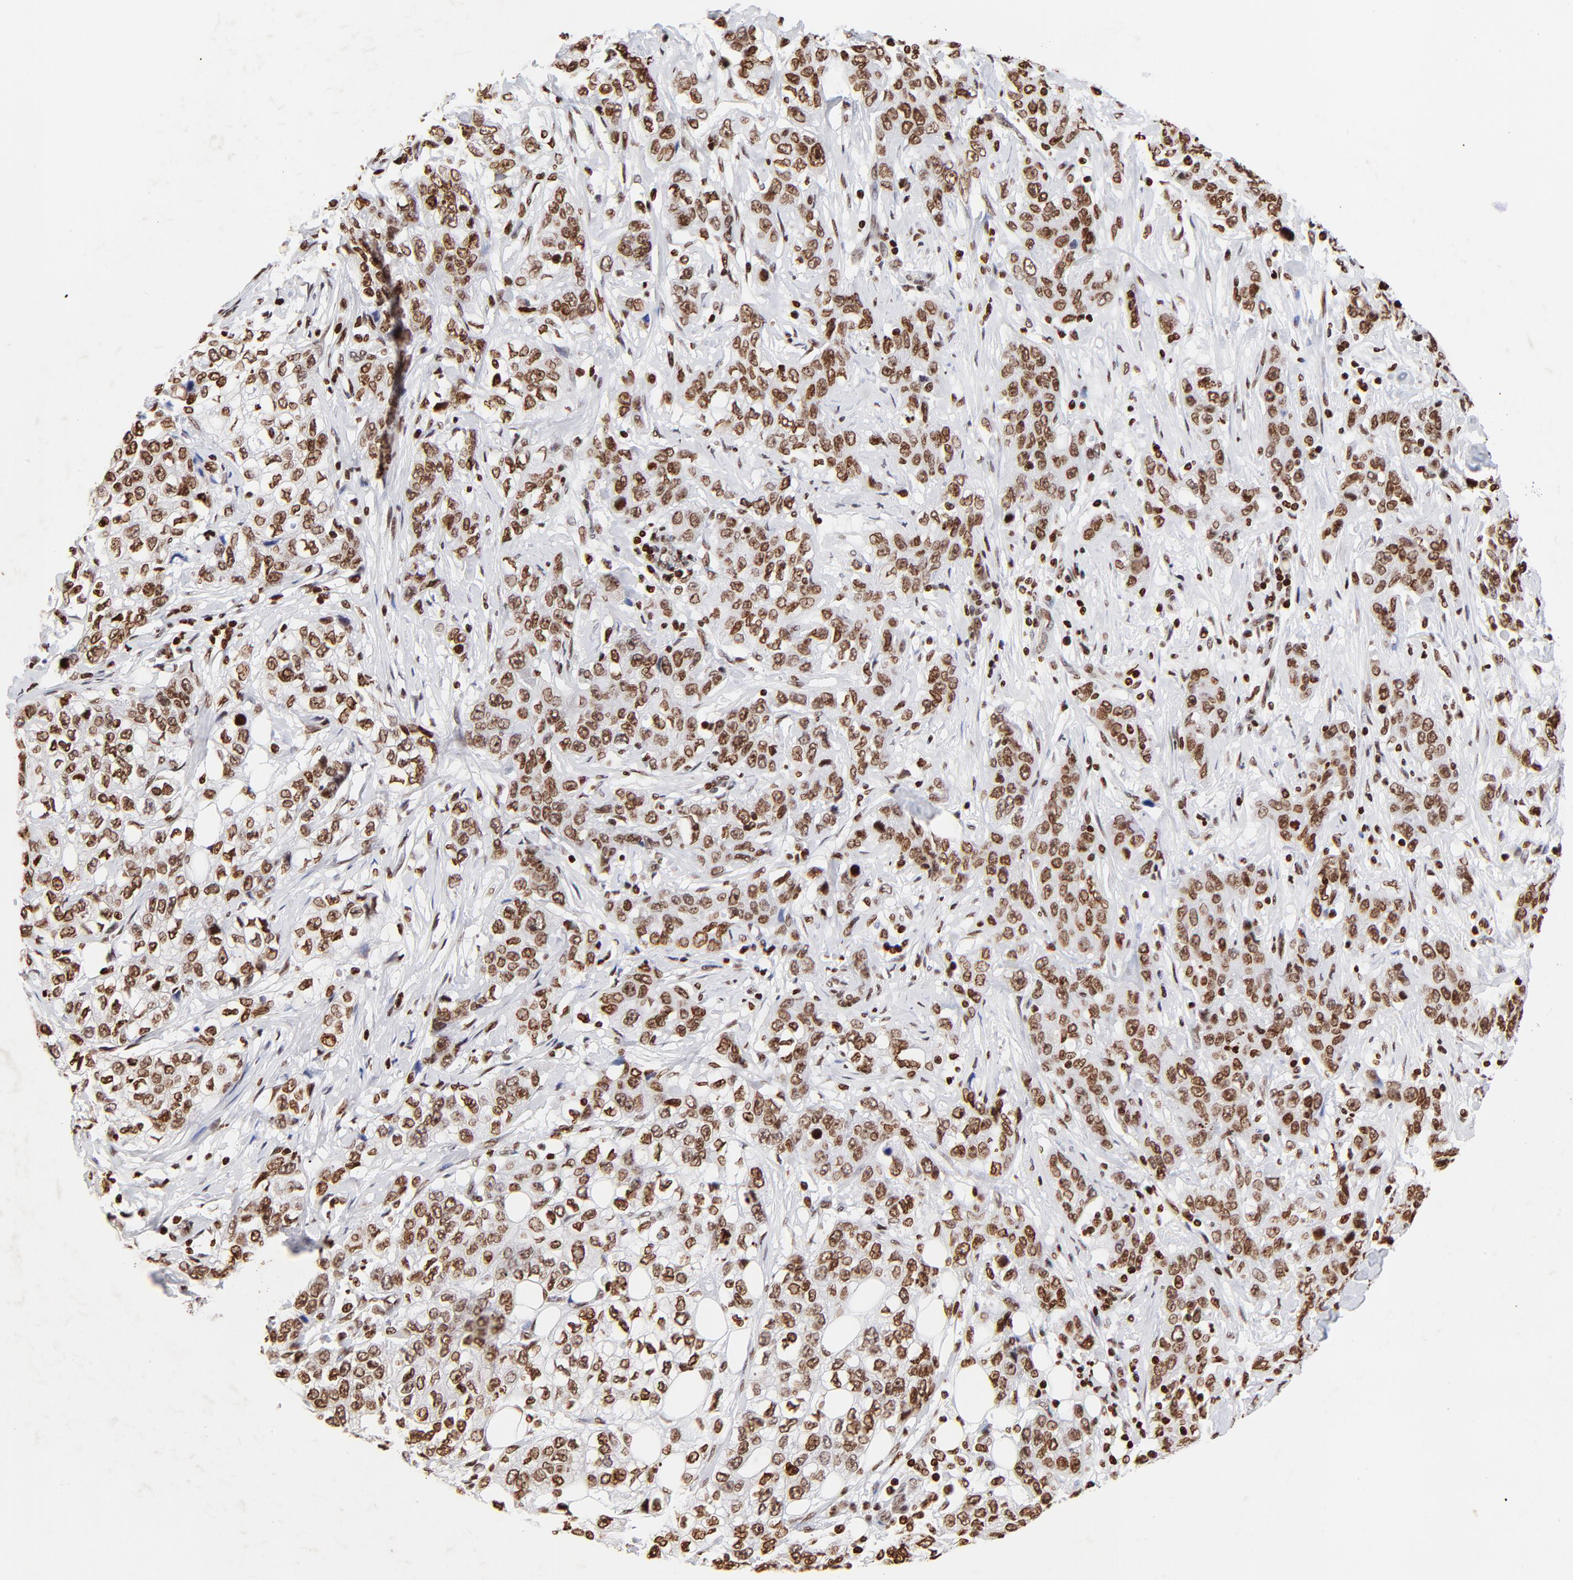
{"staining": {"intensity": "strong", "quantity": ">75%", "location": "nuclear"}, "tissue": "stomach cancer", "cell_type": "Tumor cells", "image_type": "cancer", "snomed": [{"axis": "morphology", "description": "Adenocarcinoma, NOS"}, {"axis": "topography", "description": "Stomach"}], "caption": "Stomach cancer (adenocarcinoma) stained for a protein displays strong nuclear positivity in tumor cells.", "gene": "FBH1", "patient": {"sex": "male", "age": 48}}